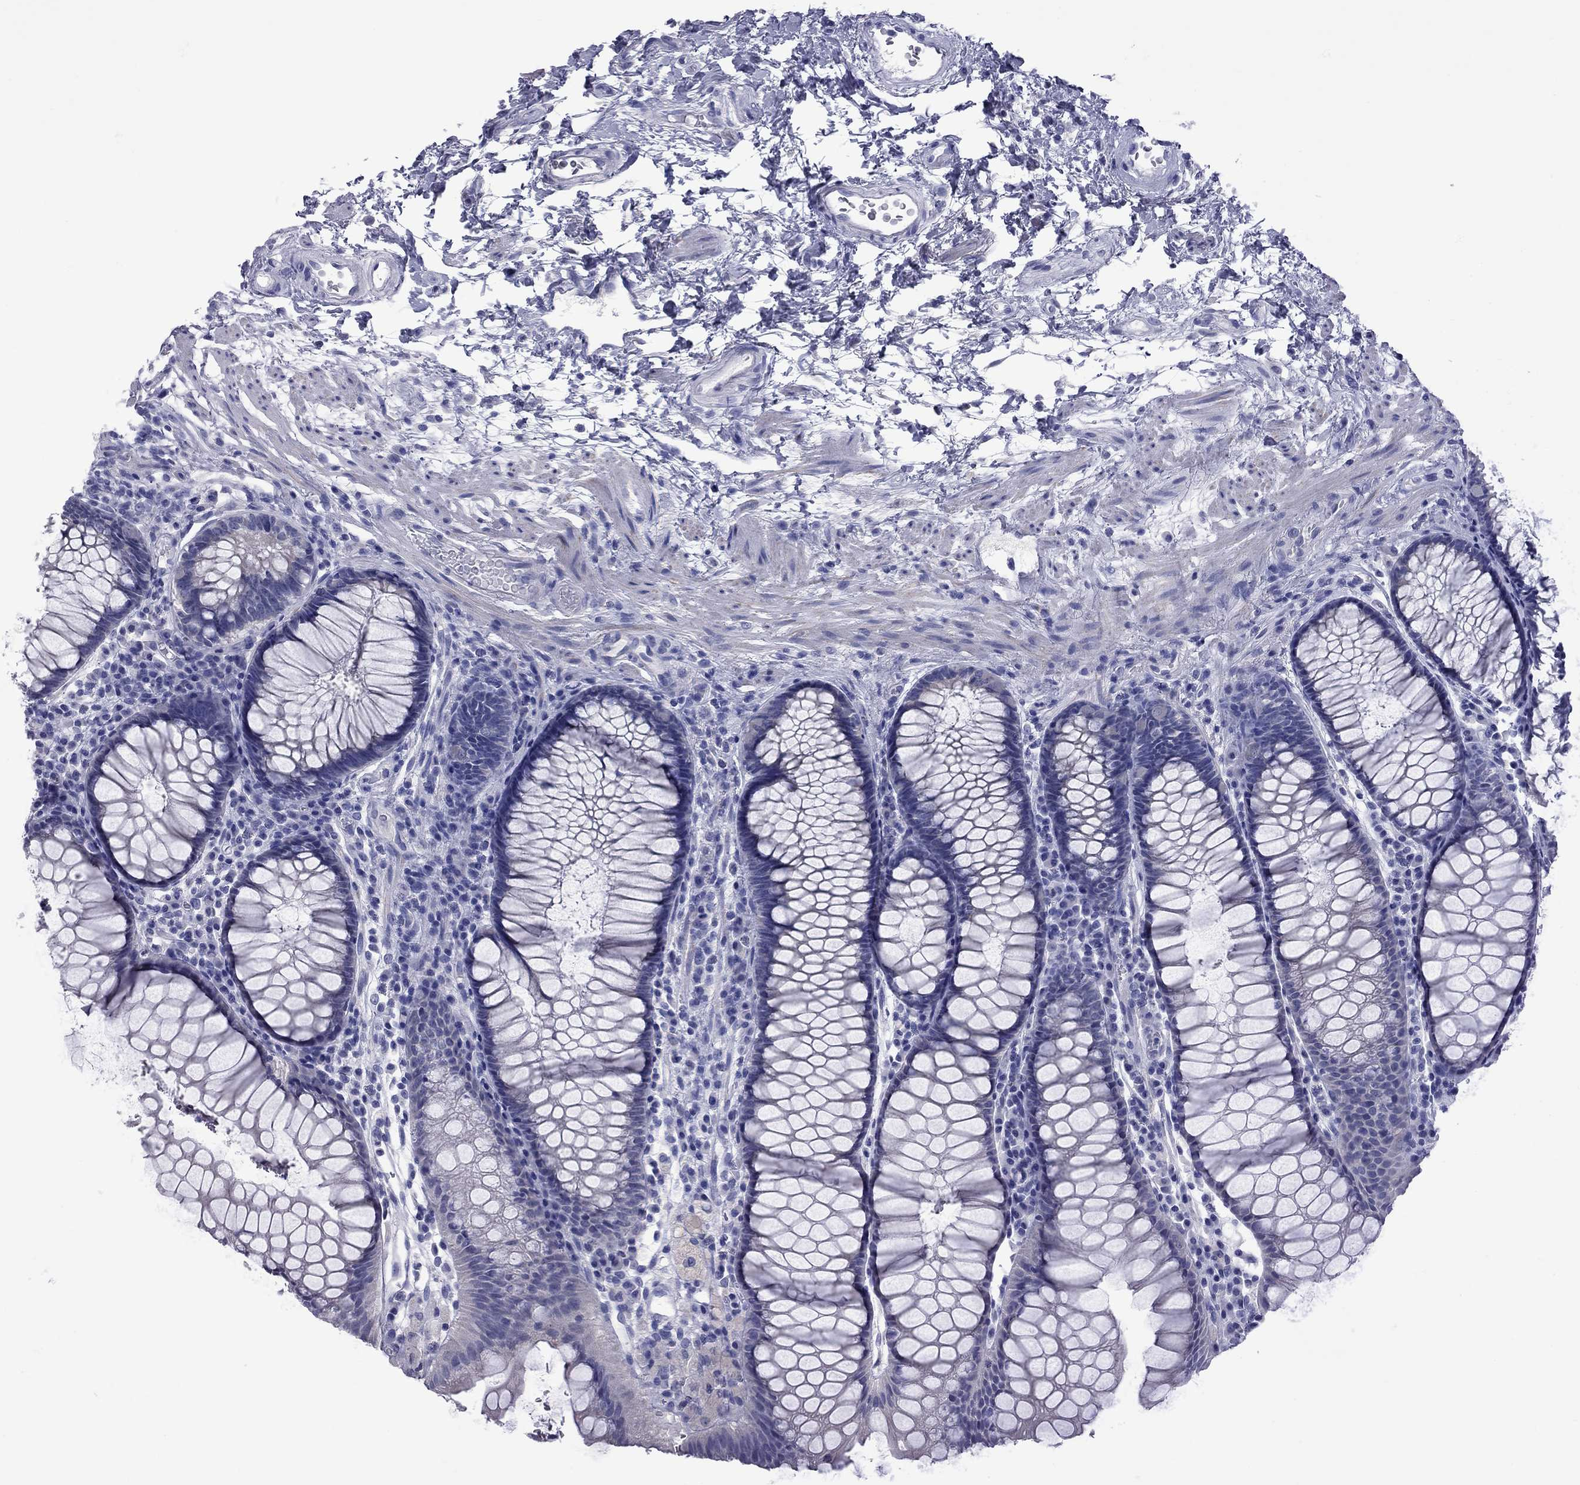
{"staining": {"intensity": "negative", "quantity": "none", "location": "none"}, "tissue": "rectum", "cell_type": "Glandular cells", "image_type": "normal", "snomed": [{"axis": "morphology", "description": "Normal tissue, NOS"}, {"axis": "topography", "description": "Rectum"}], "caption": "IHC histopathology image of benign human rectum stained for a protein (brown), which reveals no staining in glandular cells. Nuclei are stained in blue.", "gene": "EPPIN", "patient": {"sex": "female", "age": 68}}